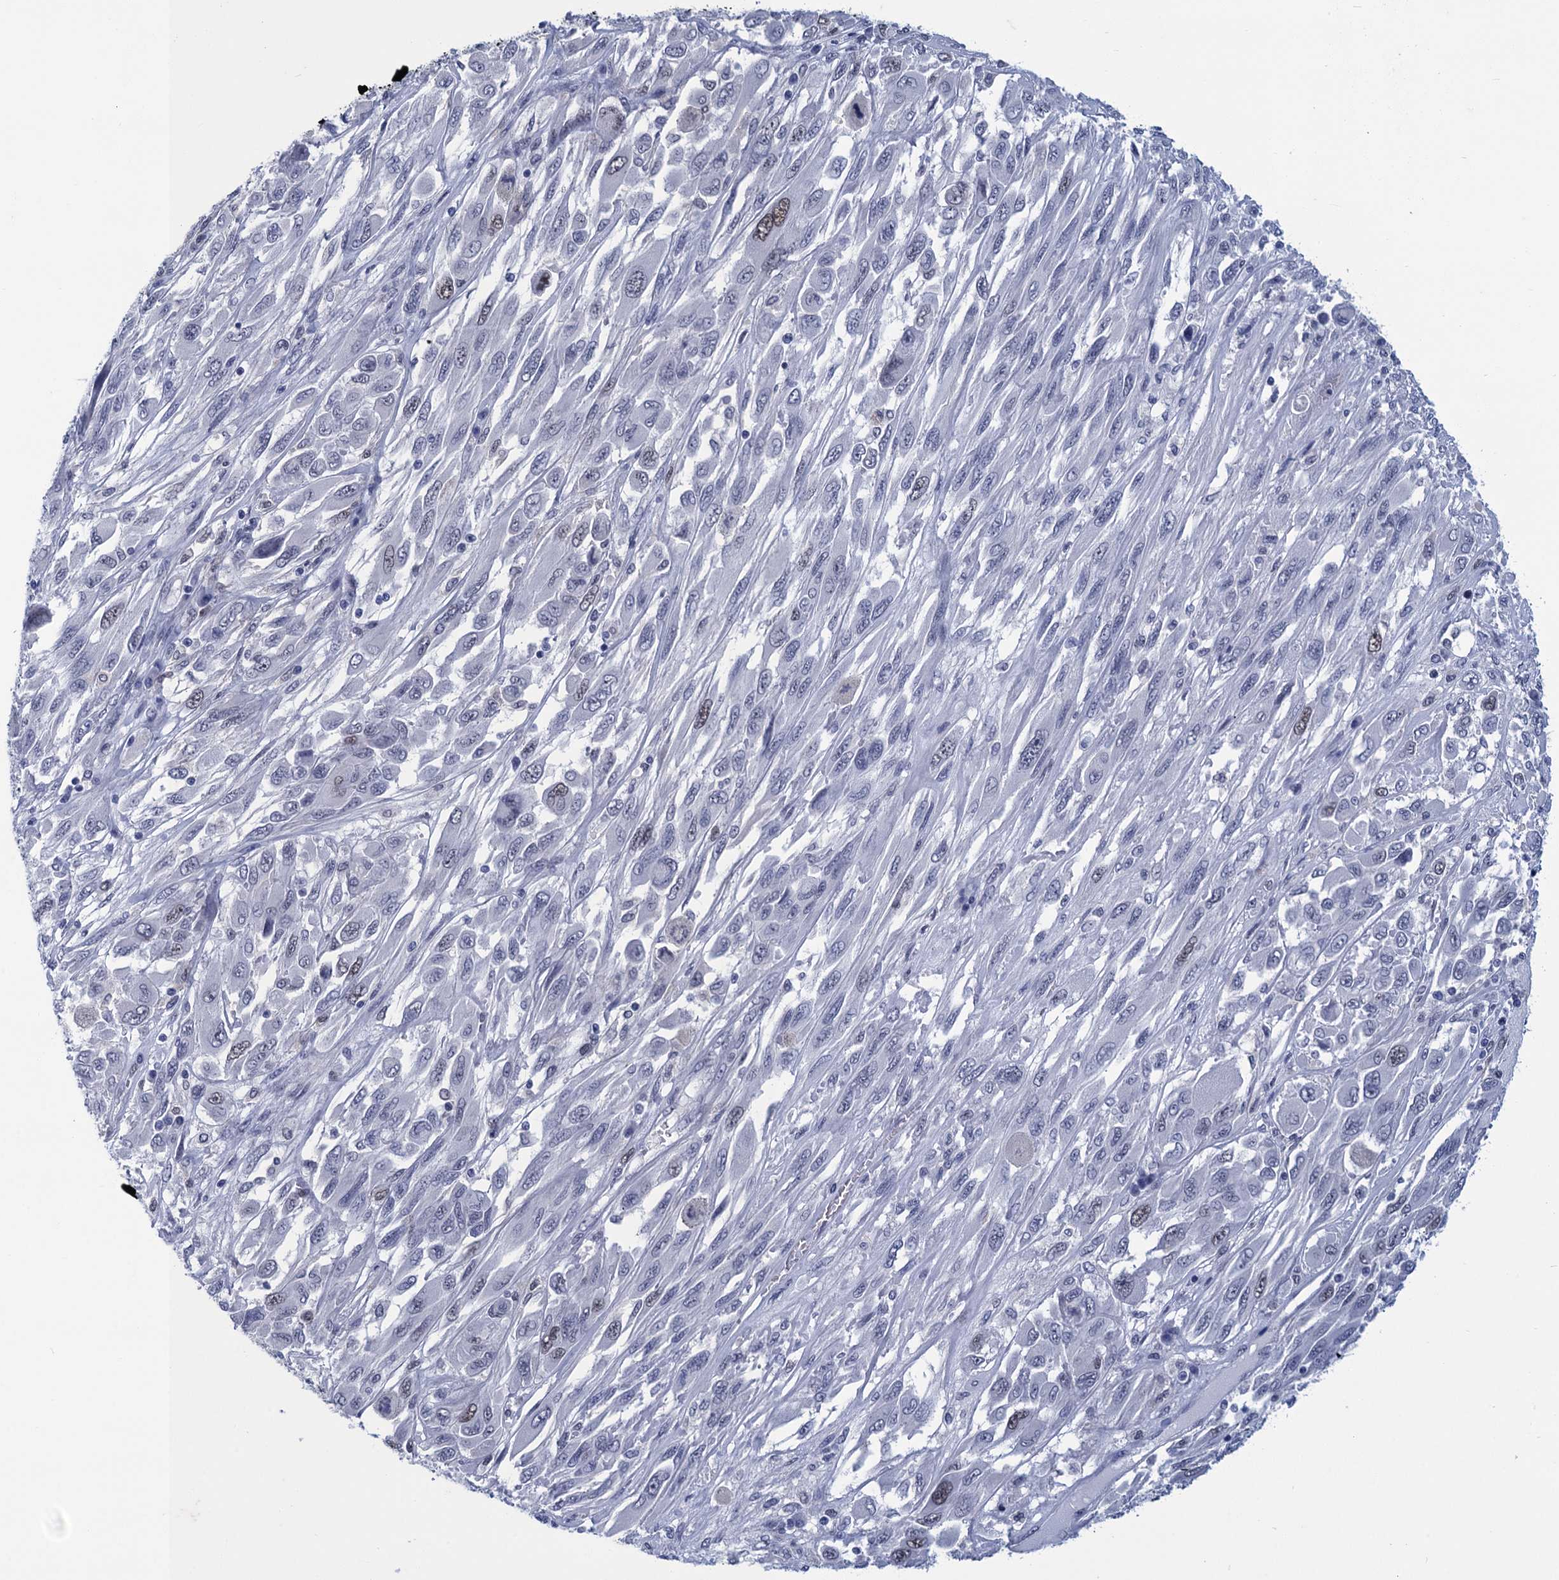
{"staining": {"intensity": "weak", "quantity": "<25%", "location": "nuclear"}, "tissue": "melanoma", "cell_type": "Tumor cells", "image_type": "cancer", "snomed": [{"axis": "morphology", "description": "Malignant melanoma, NOS"}, {"axis": "topography", "description": "Skin"}], "caption": "Immunohistochemical staining of human malignant melanoma displays no significant expression in tumor cells.", "gene": "GINS3", "patient": {"sex": "female", "age": 91}}